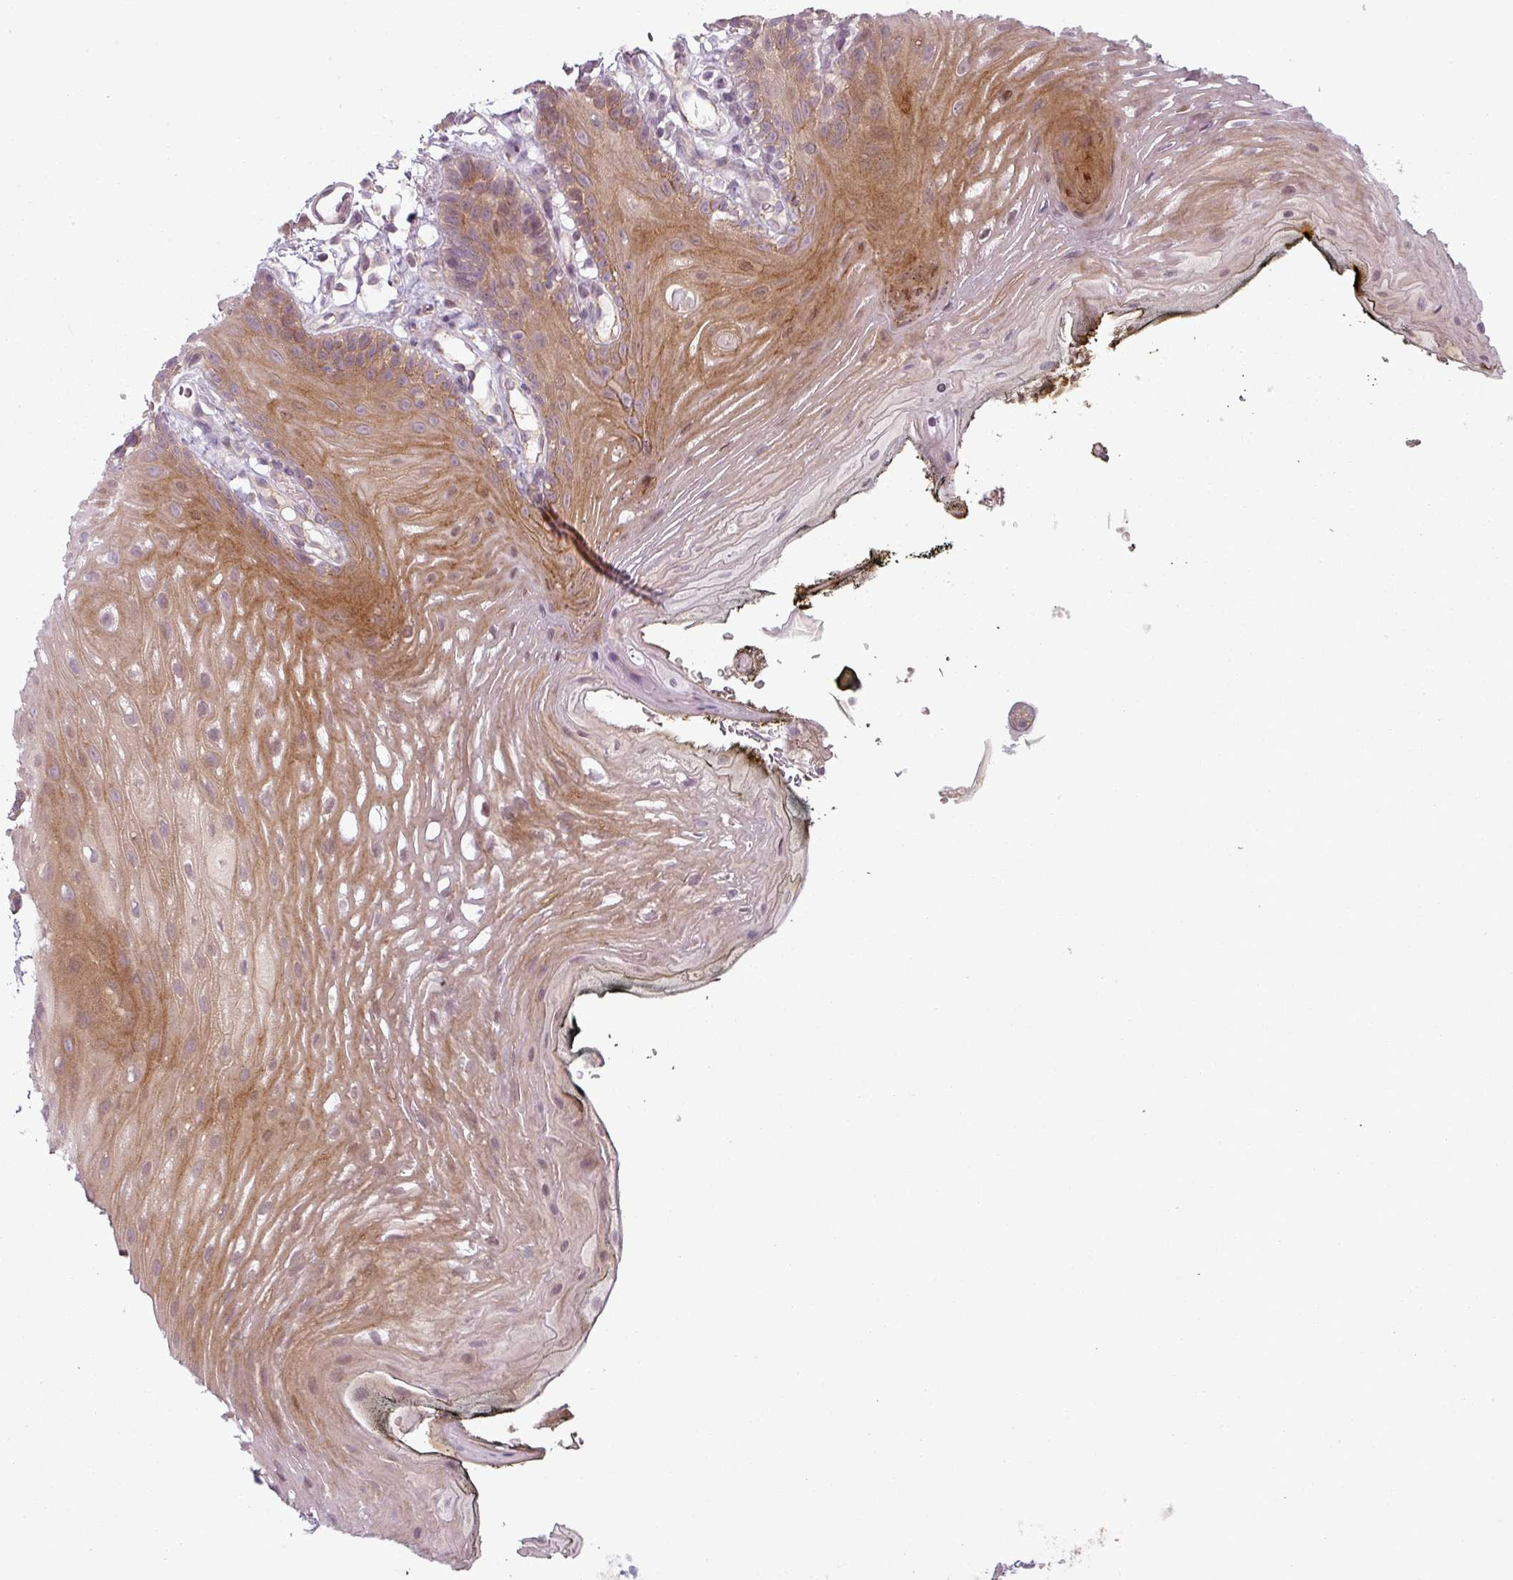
{"staining": {"intensity": "moderate", "quantity": "25%-75%", "location": "cytoplasmic/membranous"}, "tissue": "oral mucosa", "cell_type": "Squamous epithelial cells", "image_type": "normal", "snomed": [{"axis": "morphology", "description": "Normal tissue, NOS"}, {"axis": "topography", "description": "Oral tissue"}, {"axis": "topography", "description": "Tounge, NOS"}], "caption": "Protein staining shows moderate cytoplasmic/membranous expression in about 25%-75% of squamous epithelial cells in unremarkable oral mucosa.", "gene": "SLC16A9", "patient": {"sex": "female", "age": 81}}